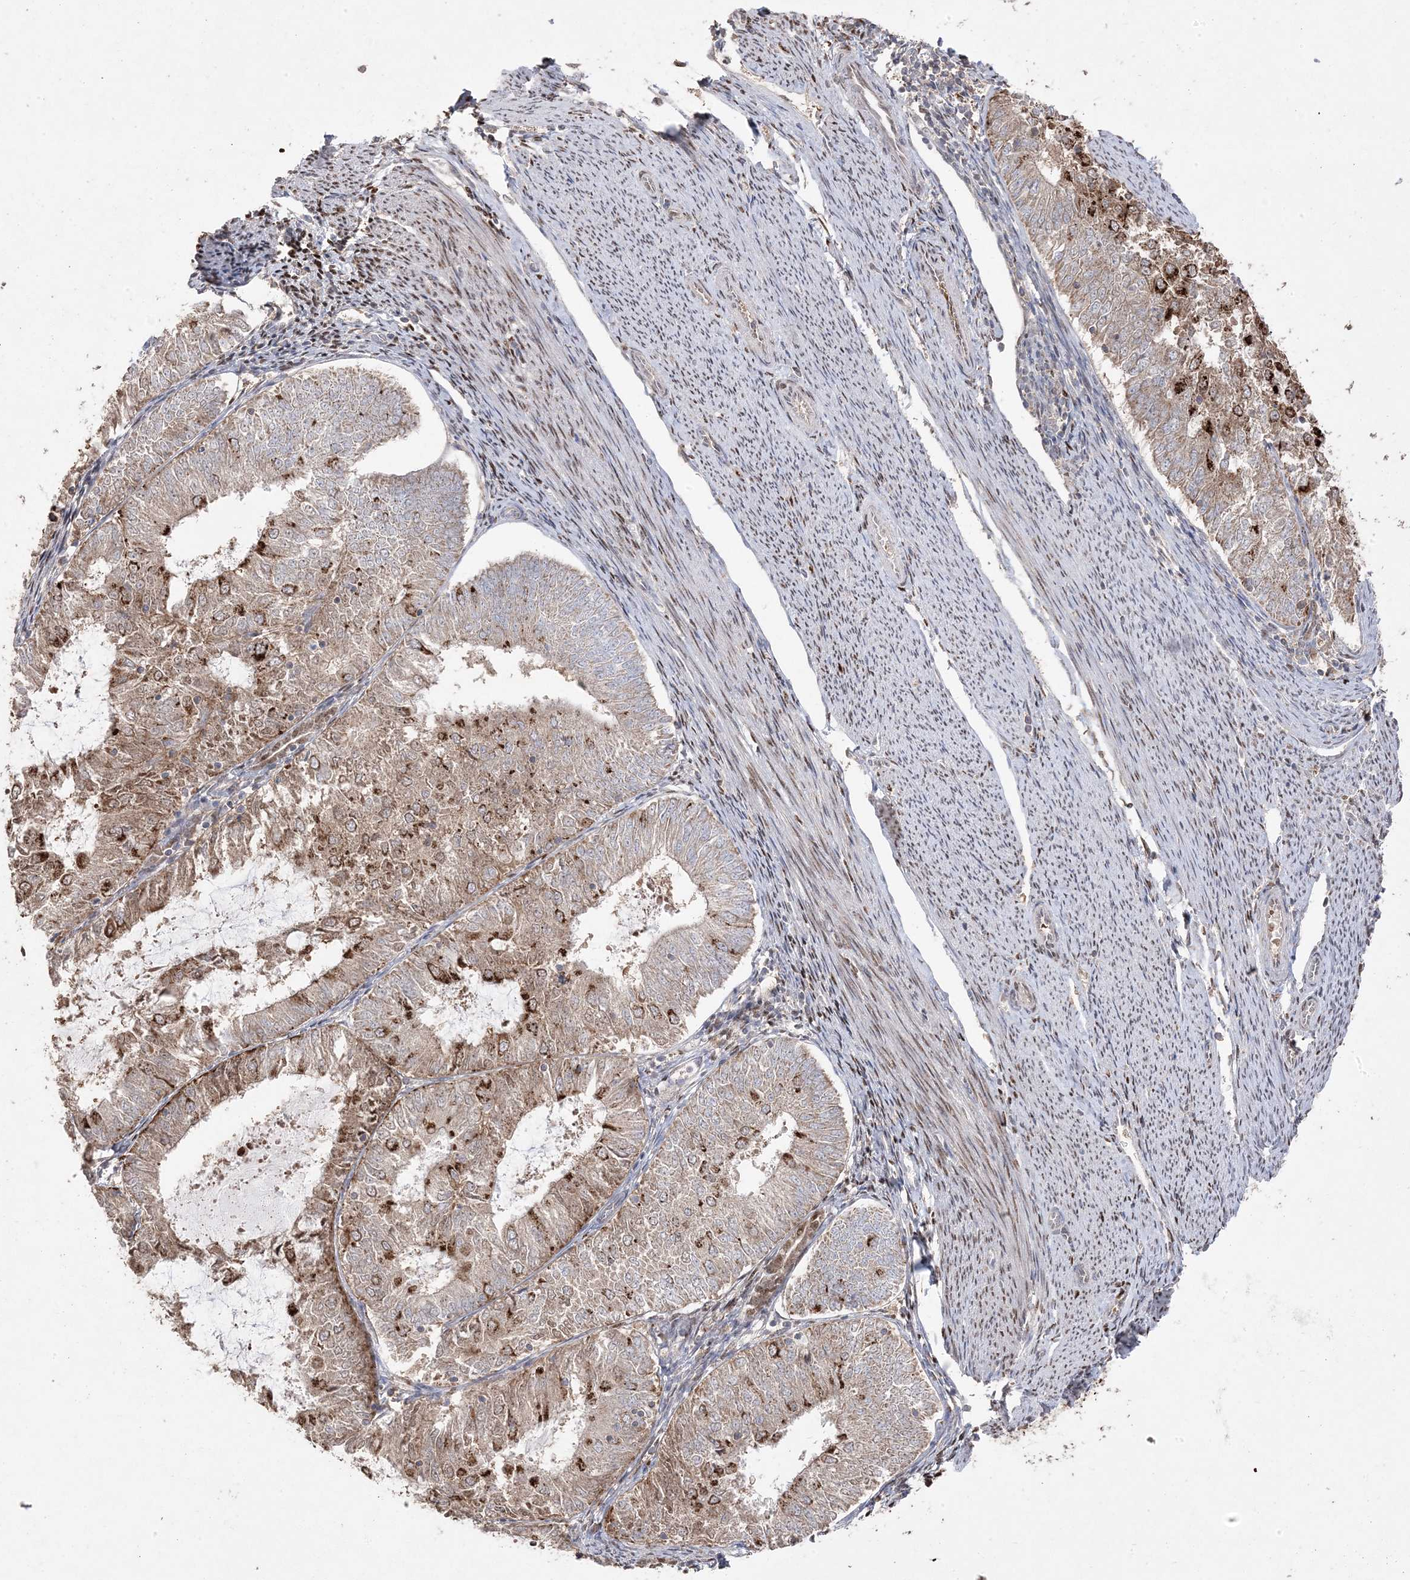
{"staining": {"intensity": "moderate", "quantity": ">75%", "location": "cytoplasmic/membranous"}, "tissue": "endometrial cancer", "cell_type": "Tumor cells", "image_type": "cancer", "snomed": [{"axis": "morphology", "description": "Adenocarcinoma, NOS"}, {"axis": "topography", "description": "Endometrium"}], "caption": "Endometrial cancer stained with a protein marker reveals moderate staining in tumor cells.", "gene": "PPOX", "patient": {"sex": "female", "age": 57}}